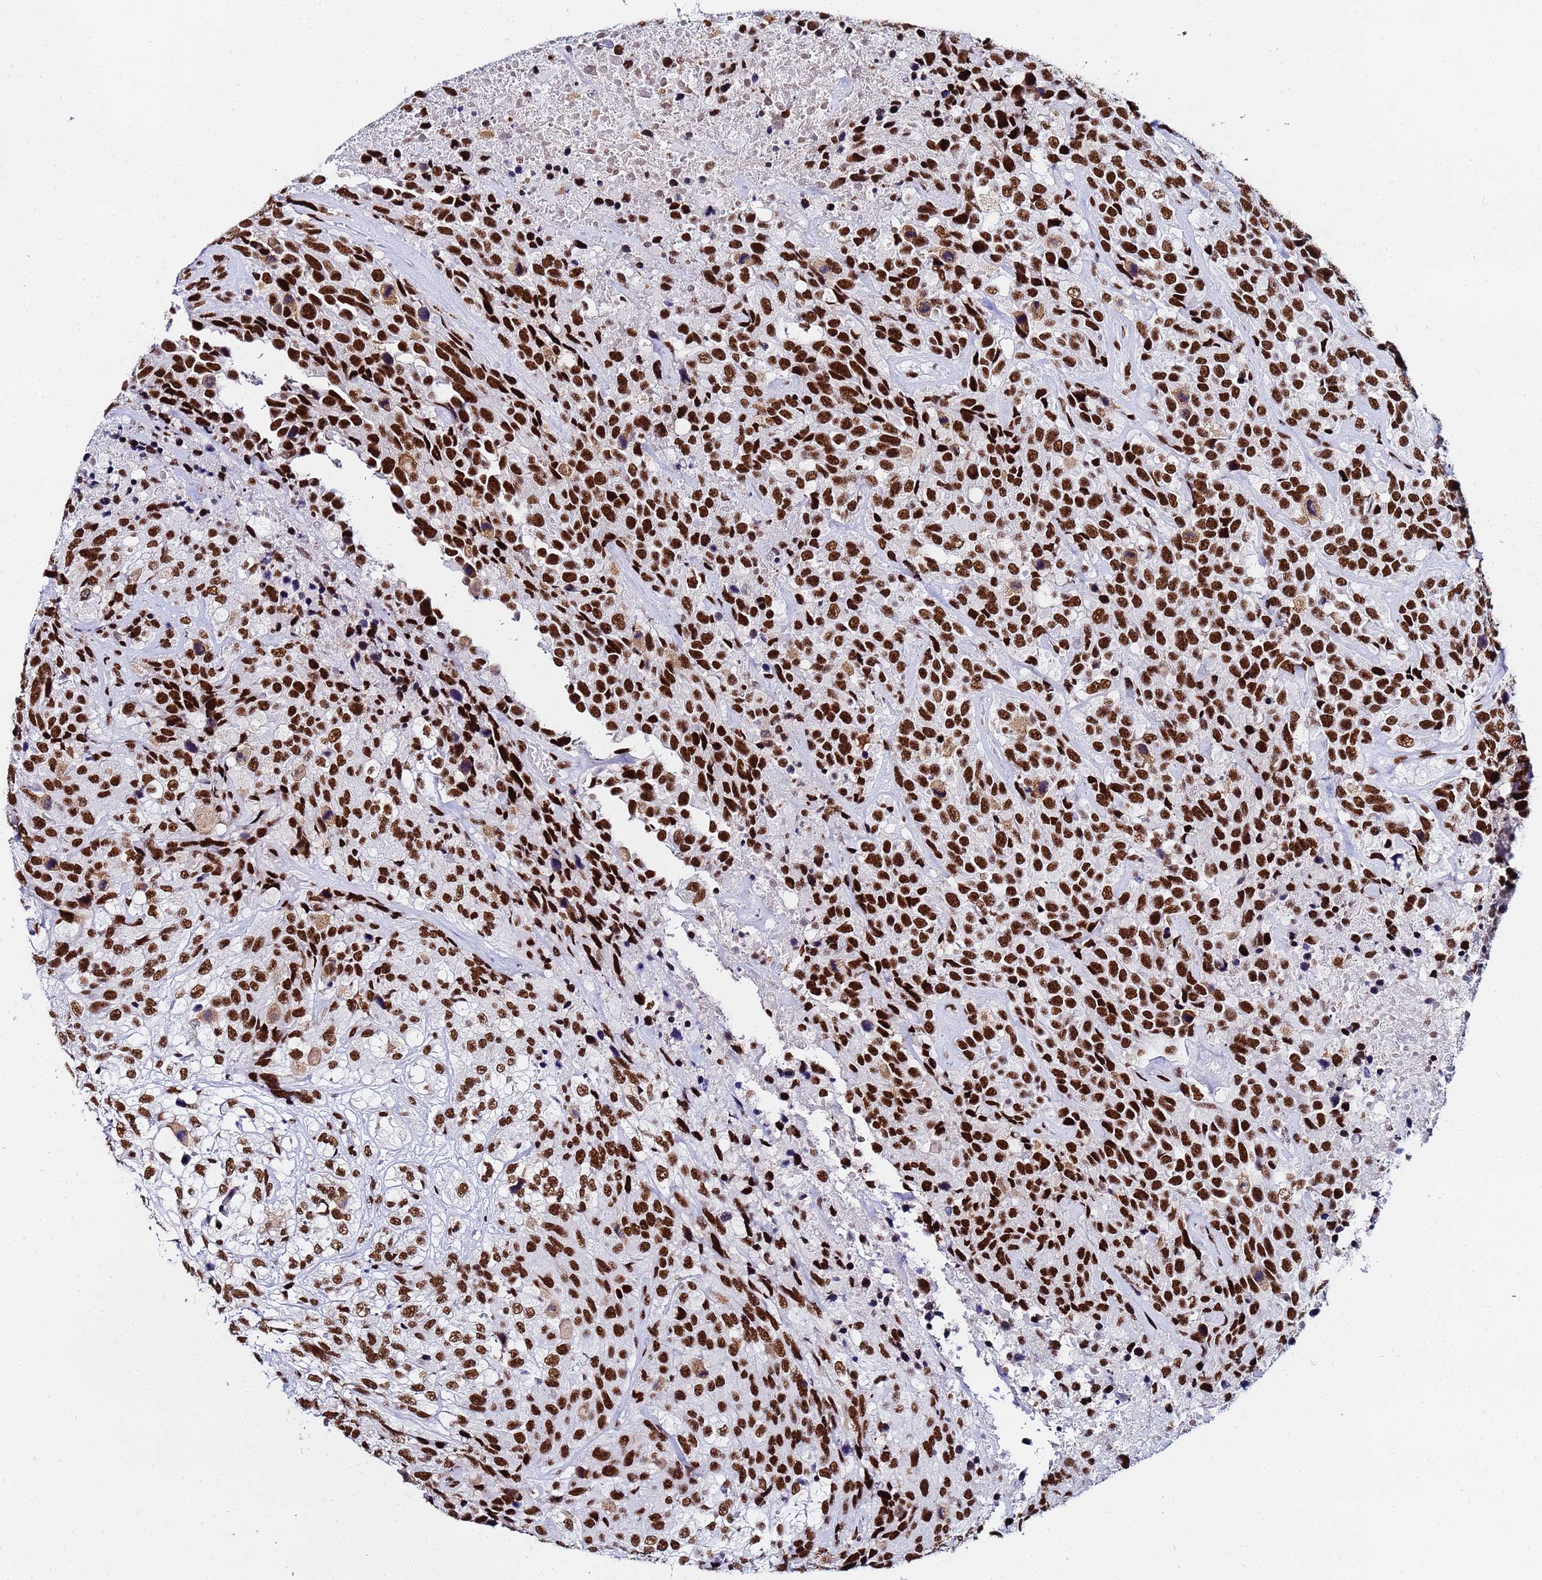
{"staining": {"intensity": "strong", "quantity": ">75%", "location": "nuclear"}, "tissue": "urothelial cancer", "cell_type": "Tumor cells", "image_type": "cancer", "snomed": [{"axis": "morphology", "description": "Urothelial carcinoma, High grade"}, {"axis": "topography", "description": "Urinary bladder"}], "caption": "About >75% of tumor cells in urothelial carcinoma (high-grade) exhibit strong nuclear protein expression as visualized by brown immunohistochemical staining.", "gene": "SNRPA1", "patient": {"sex": "male", "age": 56}}